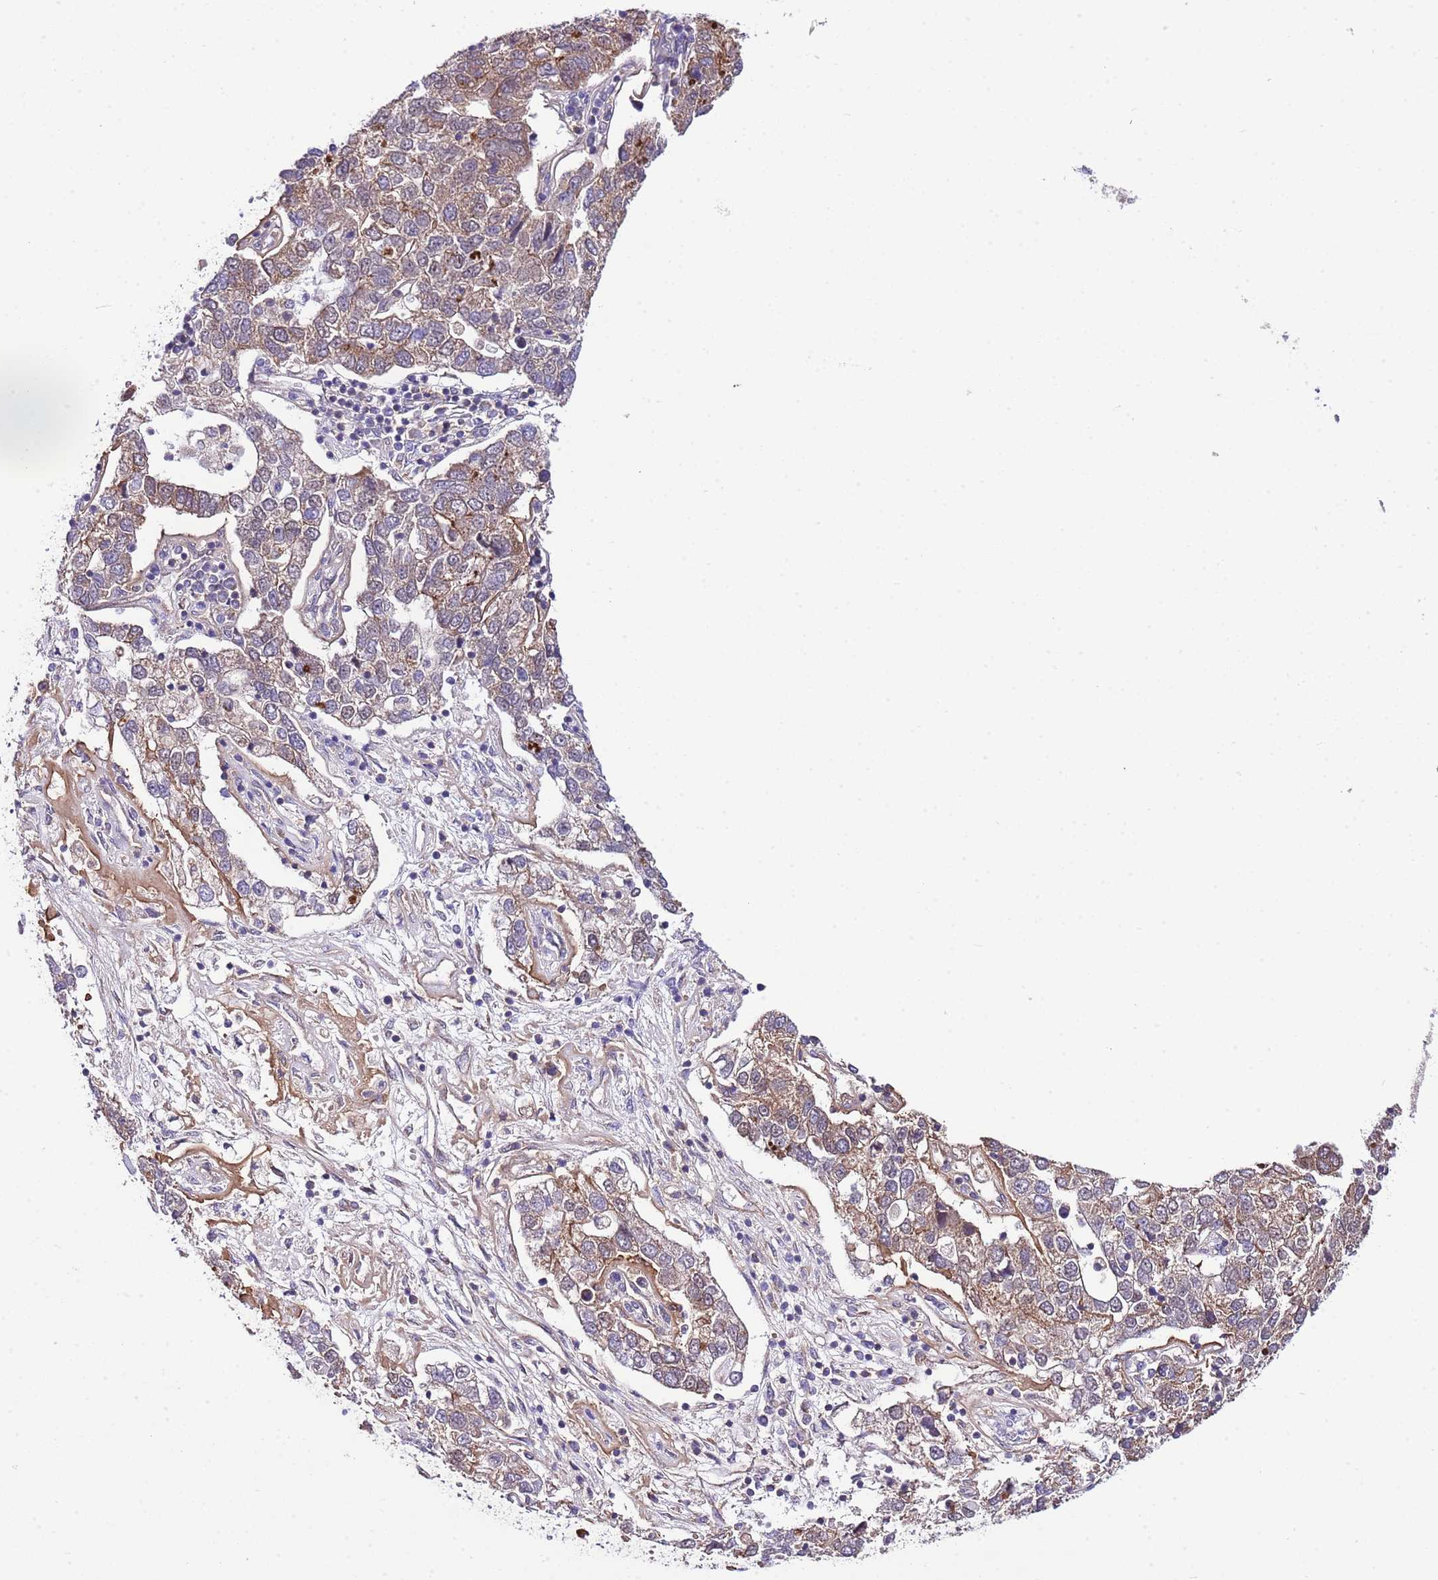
{"staining": {"intensity": "moderate", "quantity": "25%-75%", "location": "cytoplasmic/membranous"}, "tissue": "pancreatic cancer", "cell_type": "Tumor cells", "image_type": "cancer", "snomed": [{"axis": "morphology", "description": "Adenocarcinoma, NOS"}, {"axis": "topography", "description": "Pancreas"}], "caption": "High-magnification brightfield microscopy of adenocarcinoma (pancreatic) stained with DAB (brown) and counterstained with hematoxylin (blue). tumor cells exhibit moderate cytoplasmic/membranous positivity is identified in about25%-75% of cells.", "gene": "DONSON", "patient": {"sex": "female", "age": 61}}